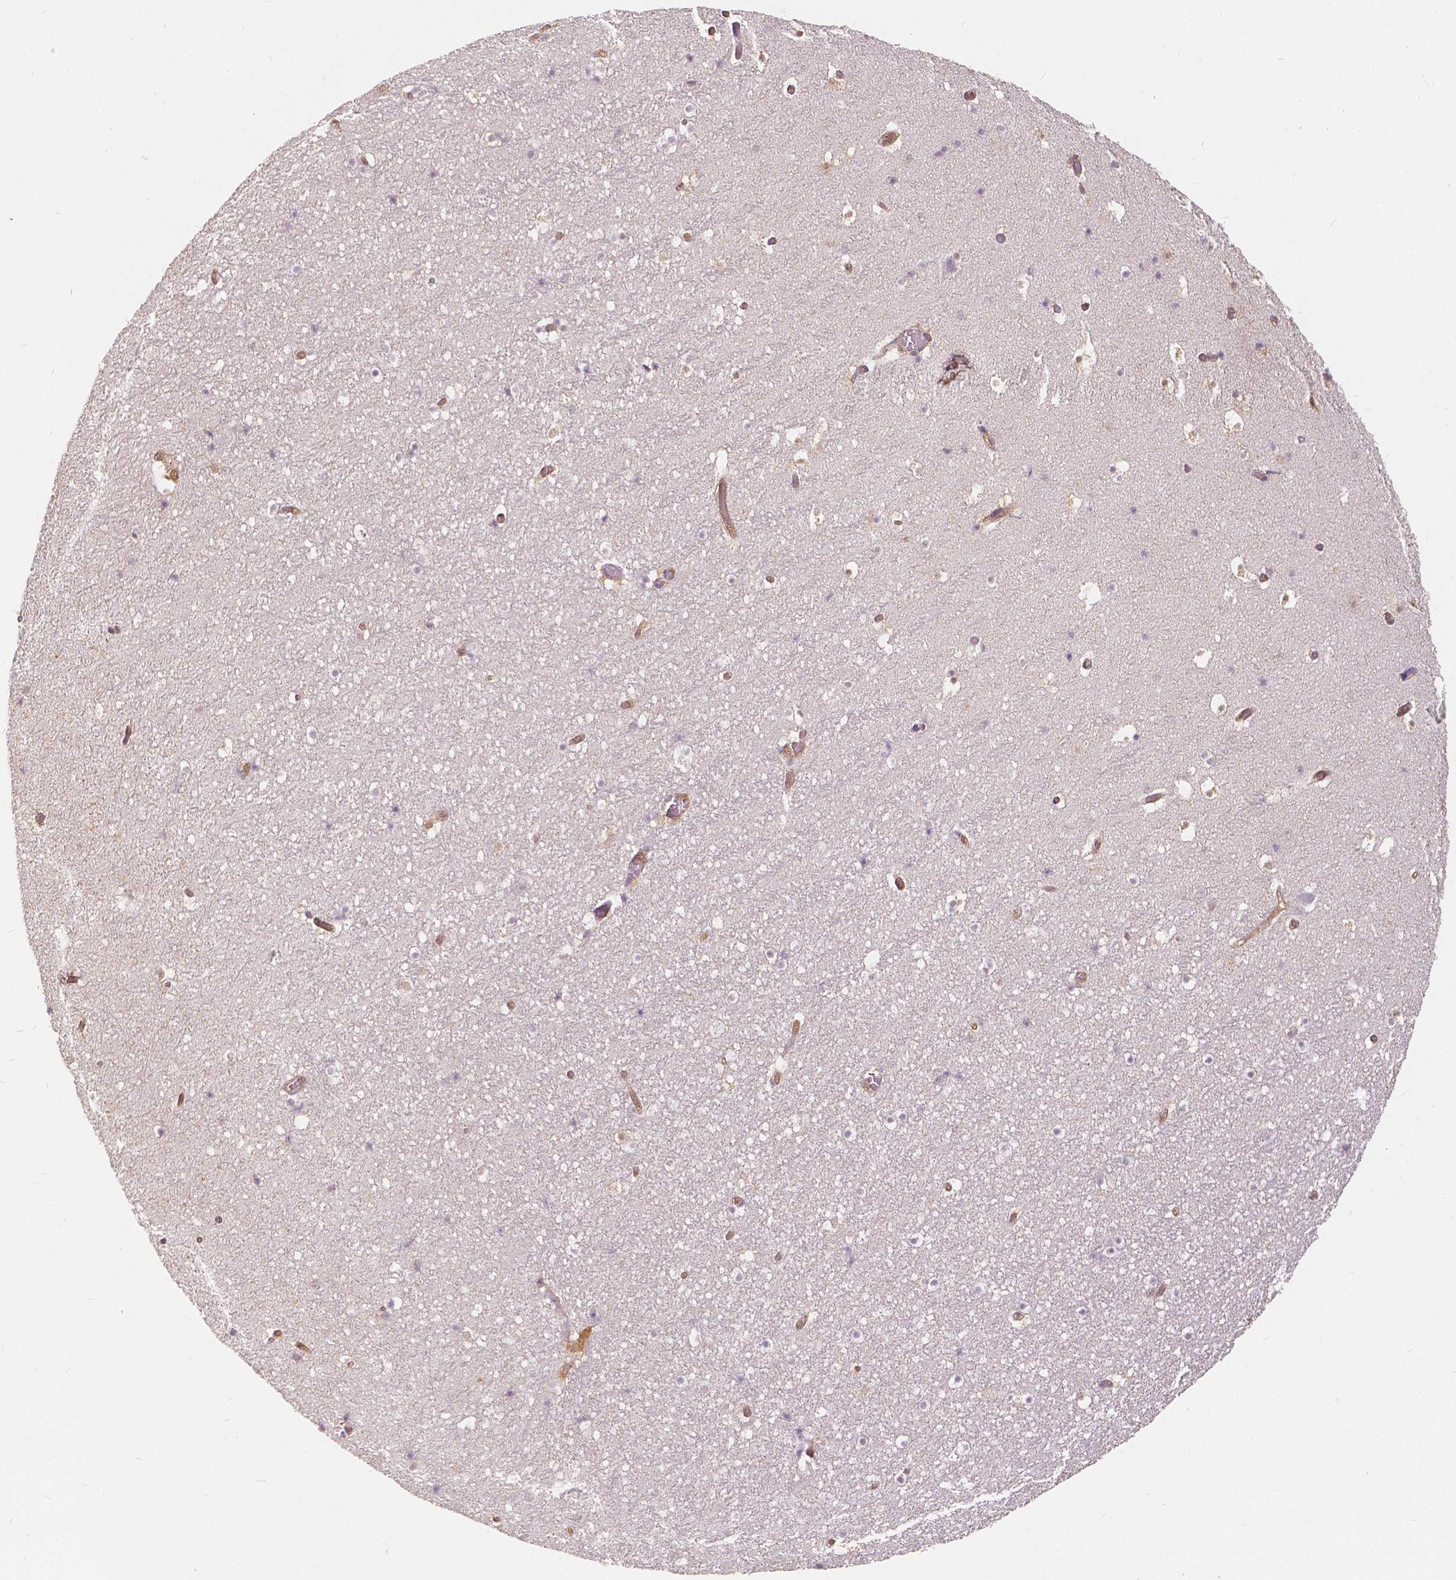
{"staining": {"intensity": "negative", "quantity": "none", "location": "none"}, "tissue": "hippocampus", "cell_type": "Glial cells", "image_type": "normal", "snomed": [{"axis": "morphology", "description": "Normal tissue, NOS"}, {"axis": "topography", "description": "Hippocampus"}], "caption": "There is no significant expression in glial cells of hippocampus.", "gene": "NAPRT", "patient": {"sex": "male", "age": 26}}